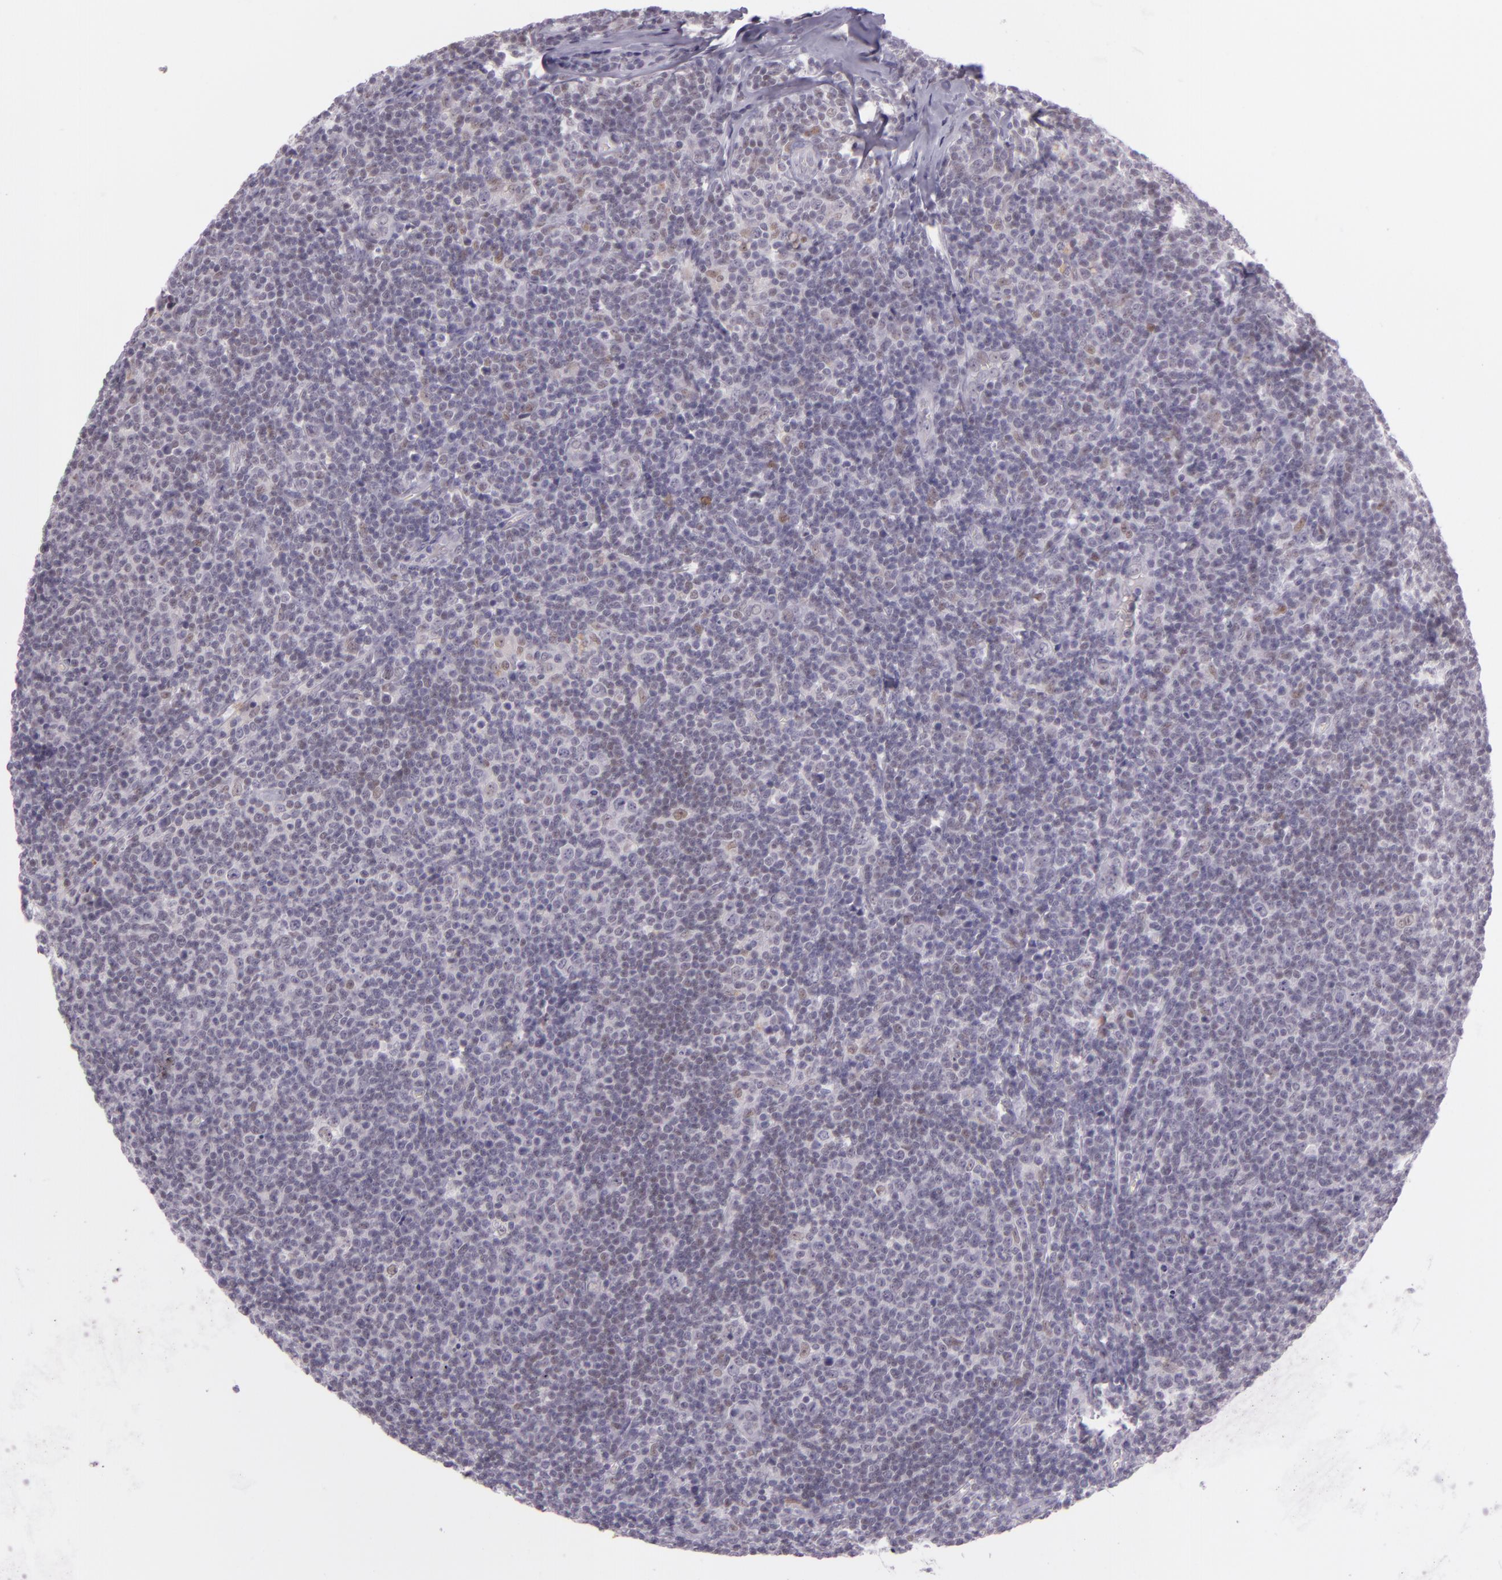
{"staining": {"intensity": "weak", "quantity": "<25%", "location": "nuclear"}, "tissue": "lymphoma", "cell_type": "Tumor cells", "image_type": "cancer", "snomed": [{"axis": "morphology", "description": "Malignant lymphoma, non-Hodgkin's type, Low grade"}, {"axis": "topography", "description": "Lymph node"}], "caption": "High magnification brightfield microscopy of lymphoma stained with DAB (3,3'-diaminobenzidine) (brown) and counterstained with hematoxylin (blue): tumor cells show no significant staining. (DAB (3,3'-diaminobenzidine) IHC visualized using brightfield microscopy, high magnification).", "gene": "CHEK2", "patient": {"sex": "male", "age": 74}}